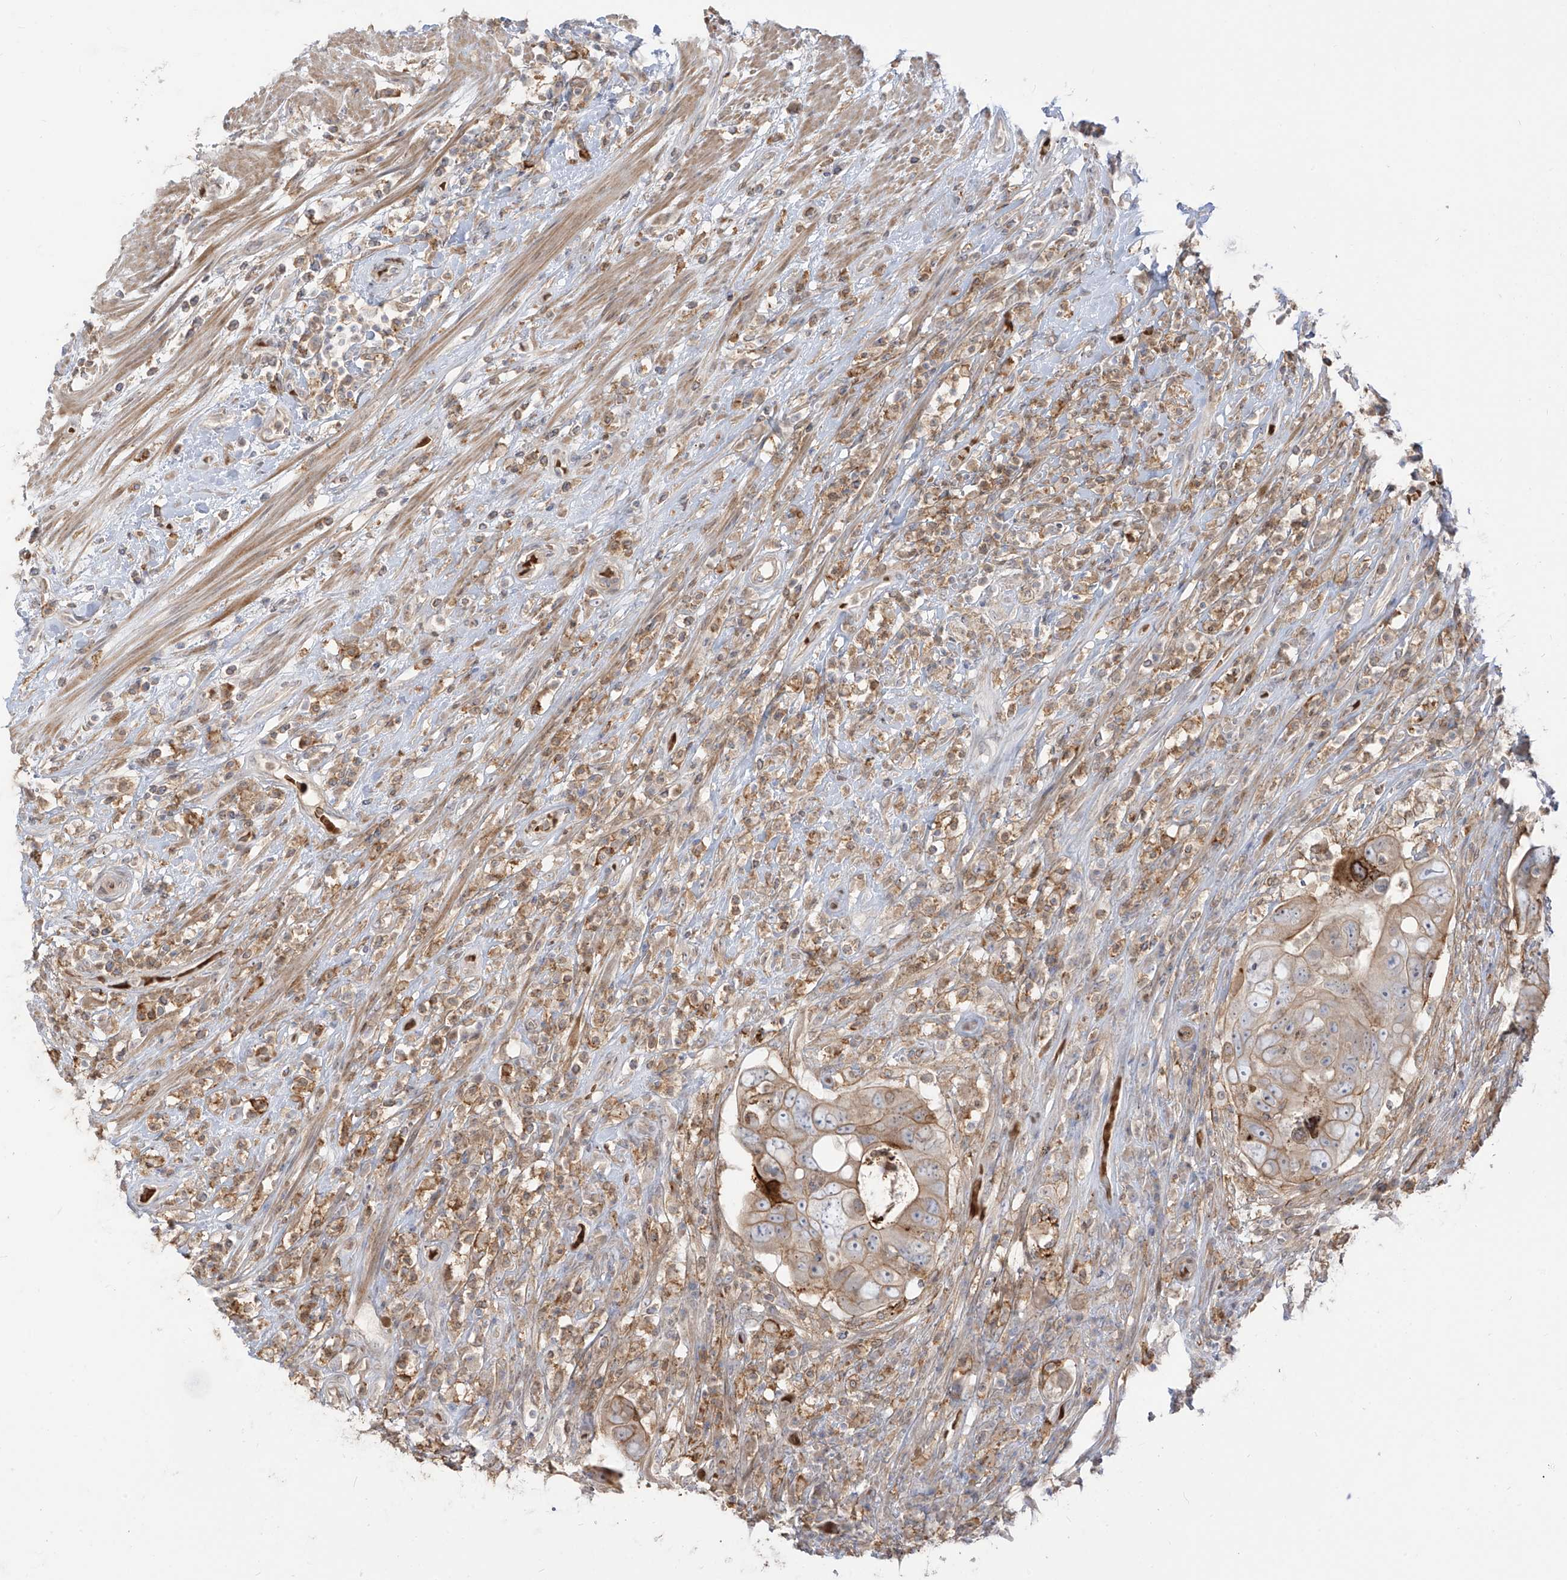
{"staining": {"intensity": "moderate", "quantity": "25%-75%", "location": "cytoplasmic/membranous"}, "tissue": "colorectal cancer", "cell_type": "Tumor cells", "image_type": "cancer", "snomed": [{"axis": "morphology", "description": "Adenocarcinoma, NOS"}, {"axis": "topography", "description": "Rectum"}], "caption": "High-magnification brightfield microscopy of colorectal cancer (adenocarcinoma) stained with DAB (3,3'-diaminobenzidine) (brown) and counterstained with hematoxylin (blue). tumor cells exhibit moderate cytoplasmic/membranous staining is present in about25%-75% of cells. (brown staining indicates protein expression, while blue staining denotes nuclei).", "gene": "ZGRF1", "patient": {"sex": "male", "age": 59}}